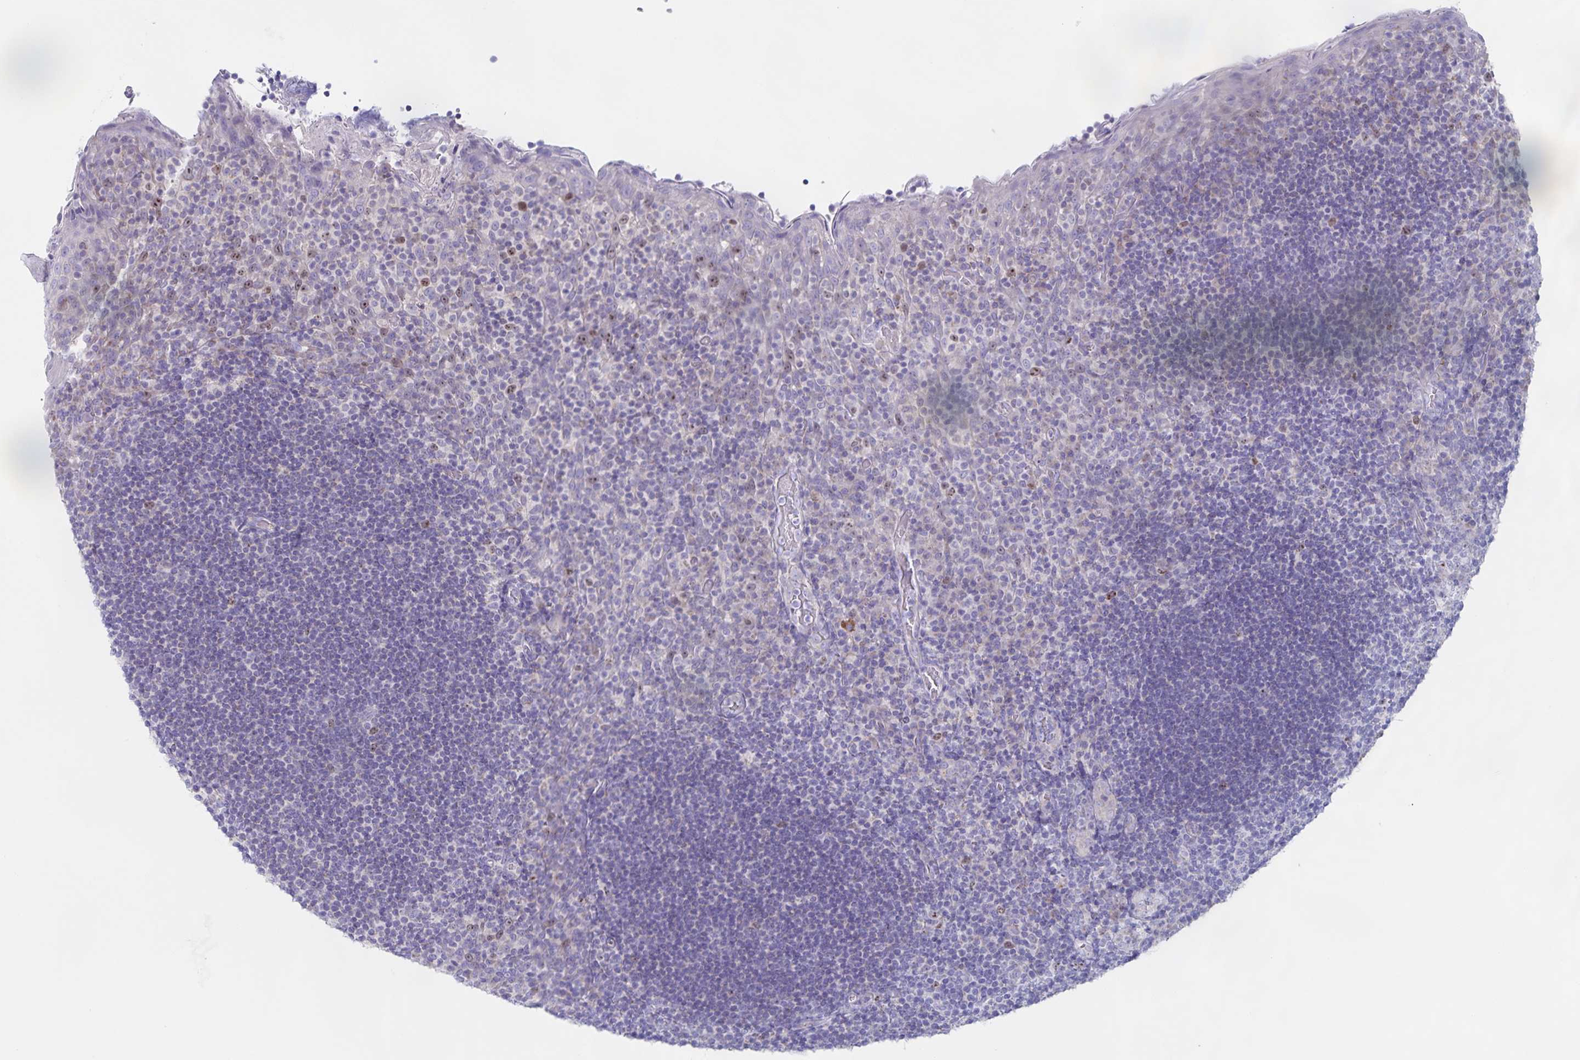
{"staining": {"intensity": "moderate", "quantity": "25%-75%", "location": "nuclear"}, "tissue": "tonsil", "cell_type": "Germinal center cells", "image_type": "normal", "snomed": [{"axis": "morphology", "description": "Normal tissue, NOS"}, {"axis": "topography", "description": "Tonsil"}], "caption": "DAB immunohistochemical staining of normal tonsil shows moderate nuclear protein expression in about 25%-75% of germinal center cells. Nuclei are stained in blue.", "gene": "CENPH", "patient": {"sex": "male", "age": 17}}